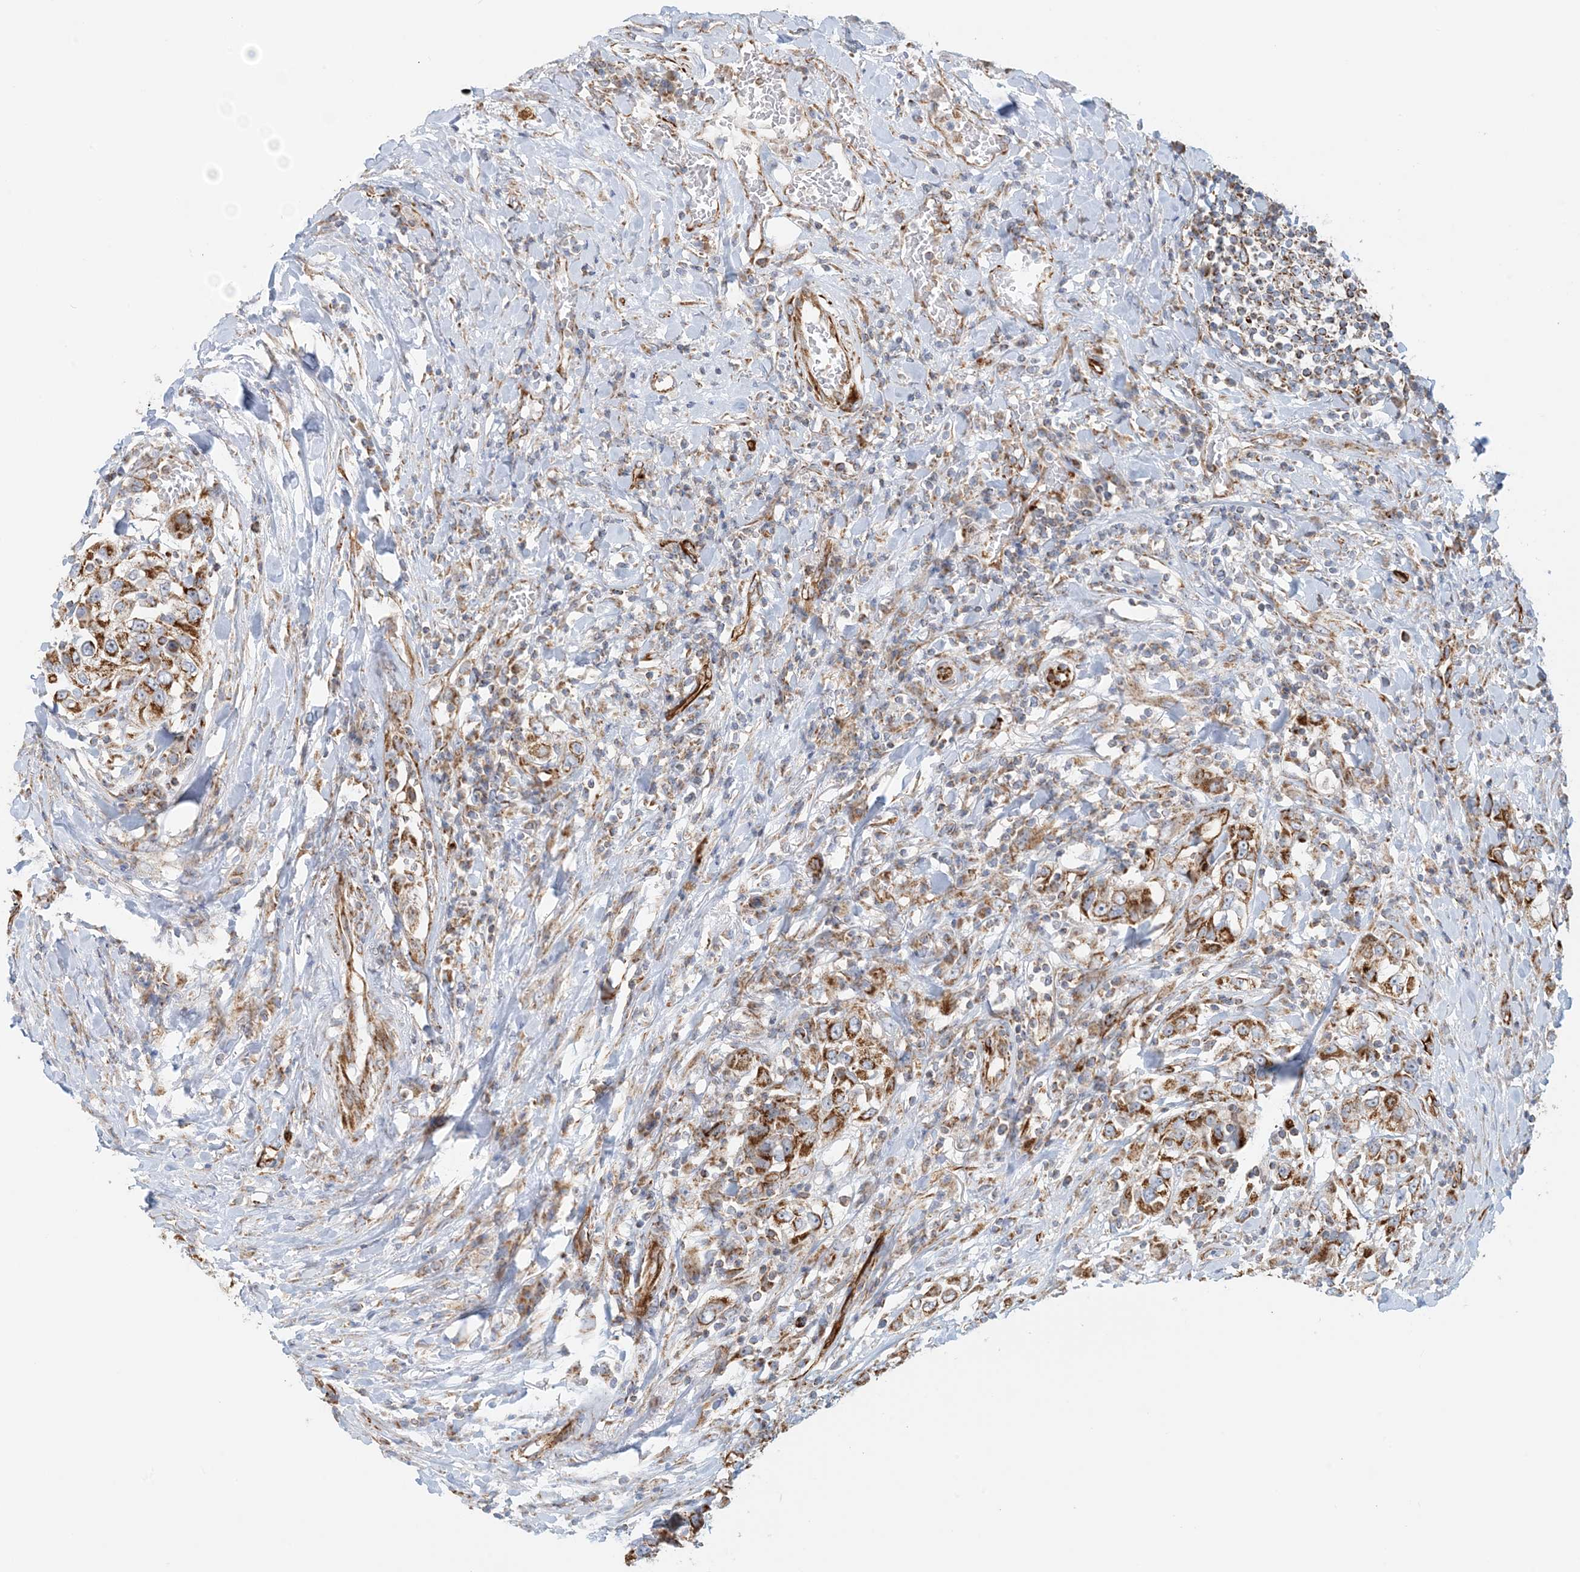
{"staining": {"intensity": "strong", "quantity": ">75%", "location": "cytoplasmic/membranous"}, "tissue": "urothelial cancer", "cell_type": "Tumor cells", "image_type": "cancer", "snomed": [{"axis": "morphology", "description": "Urothelial carcinoma, High grade"}, {"axis": "topography", "description": "Urinary bladder"}], "caption": "Strong cytoplasmic/membranous staining is present in approximately >75% of tumor cells in urothelial carcinoma (high-grade).", "gene": "COA3", "patient": {"sex": "female", "age": 80}}